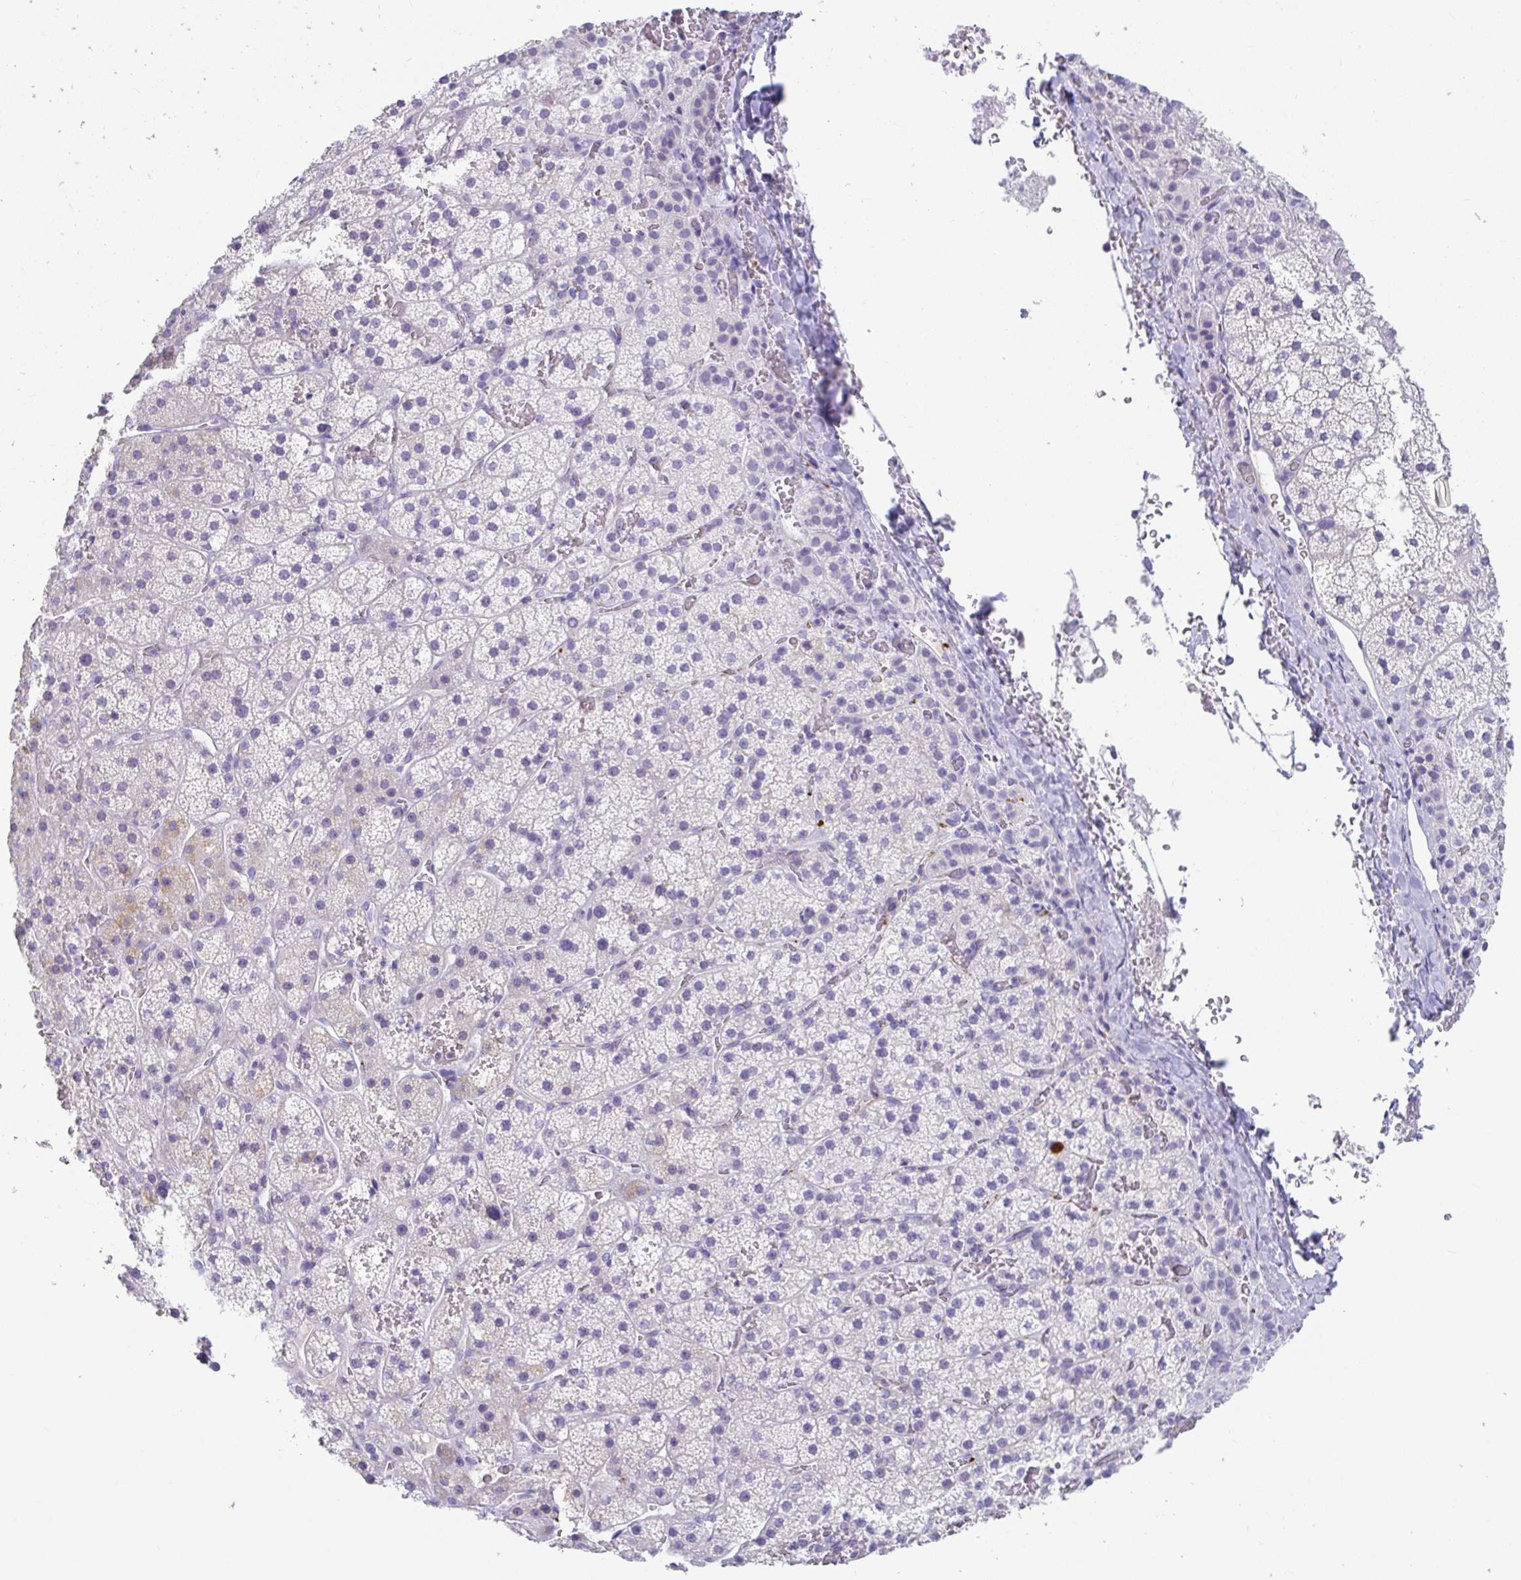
{"staining": {"intensity": "weak", "quantity": "<25%", "location": "cytoplasmic/membranous"}, "tissue": "adrenal gland", "cell_type": "Glandular cells", "image_type": "normal", "snomed": [{"axis": "morphology", "description": "Normal tissue, NOS"}, {"axis": "topography", "description": "Adrenal gland"}], "caption": "Immunohistochemistry of benign adrenal gland demonstrates no staining in glandular cells. Brightfield microscopy of IHC stained with DAB (3,3'-diaminobenzidine) (brown) and hematoxylin (blue), captured at high magnification.", "gene": "PLA2G1B", "patient": {"sex": "male", "age": 53}}